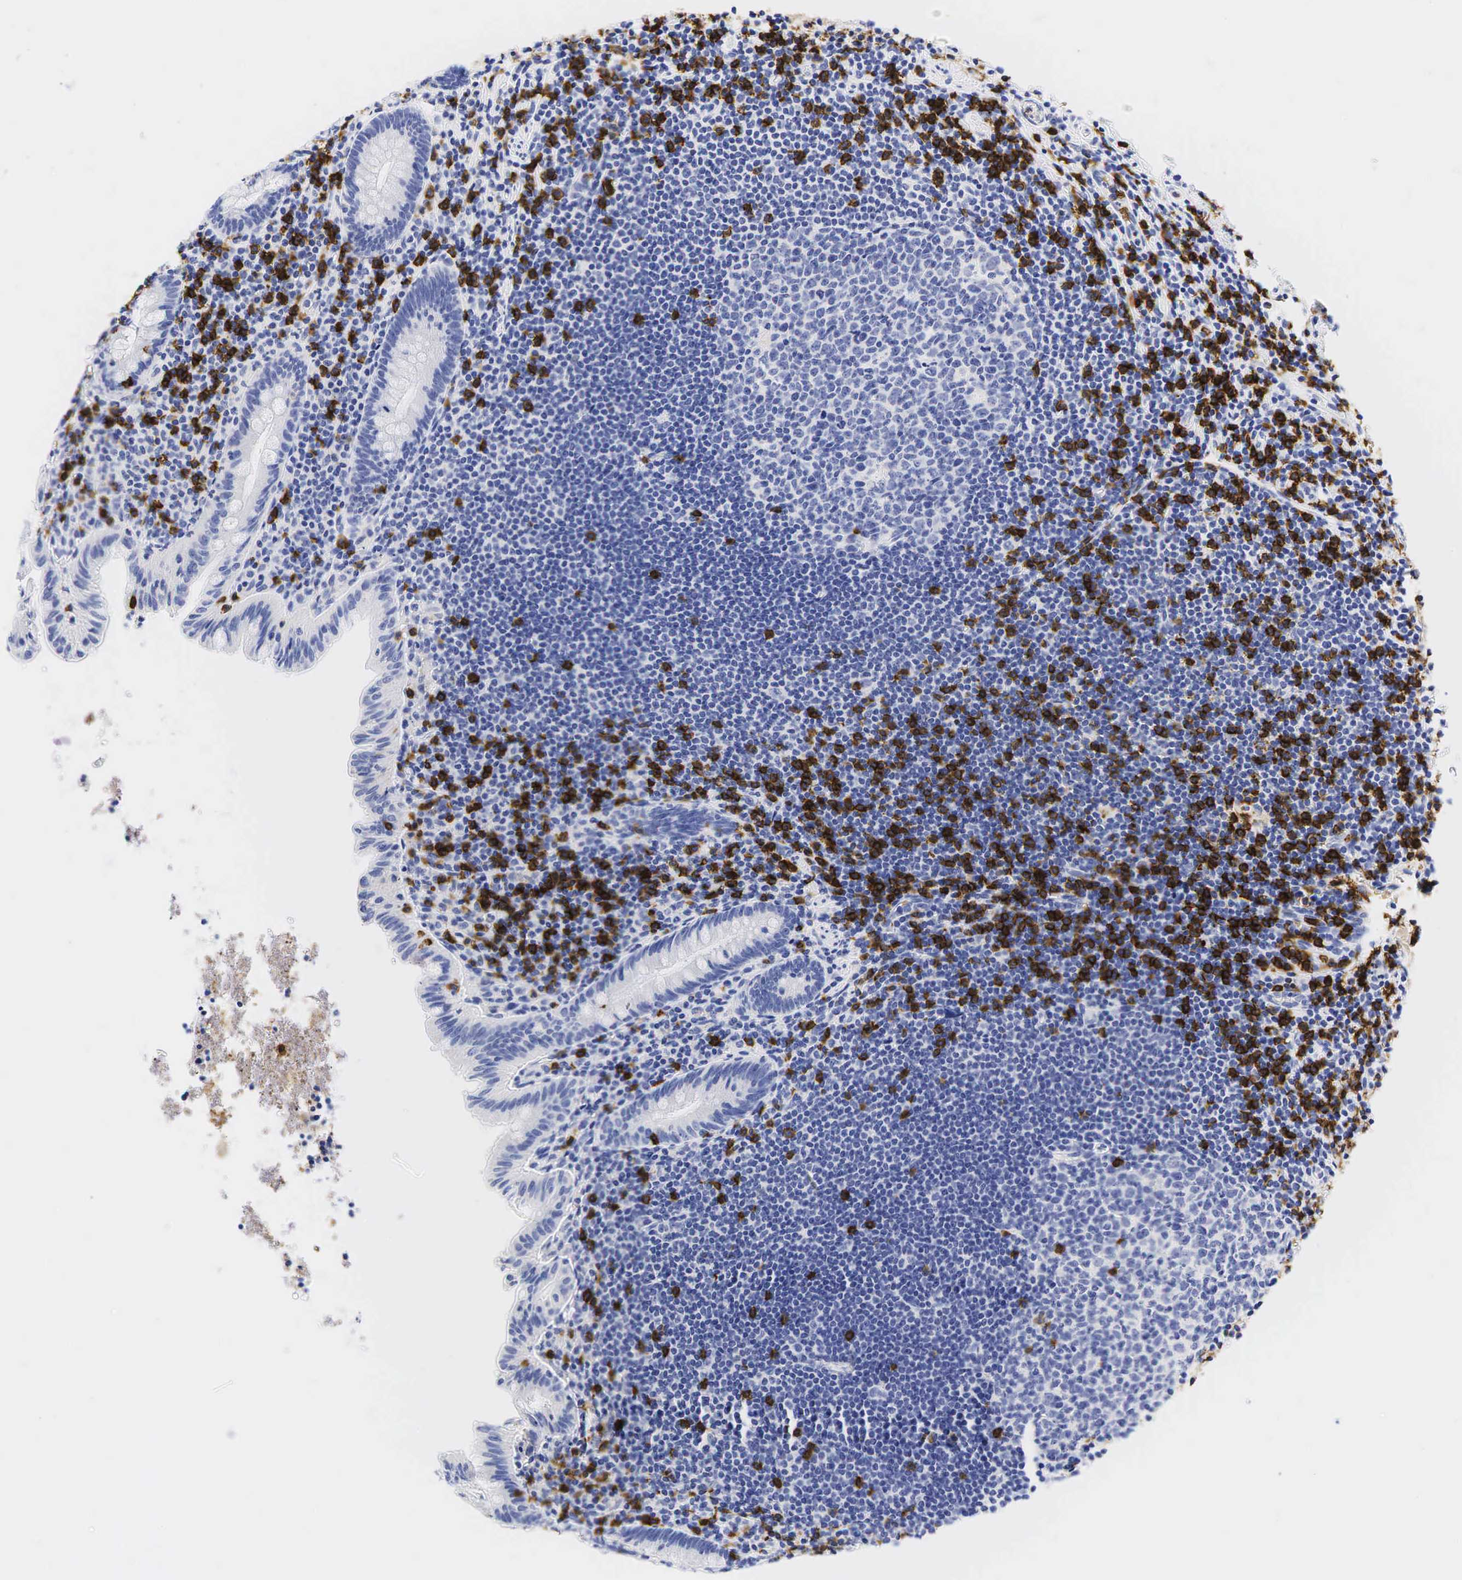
{"staining": {"intensity": "negative", "quantity": "none", "location": "none"}, "tissue": "appendix", "cell_type": "Glandular cells", "image_type": "normal", "snomed": [{"axis": "morphology", "description": "Normal tissue, NOS"}, {"axis": "topography", "description": "Appendix"}], "caption": "This is a photomicrograph of immunohistochemistry staining of benign appendix, which shows no staining in glandular cells.", "gene": "CD8A", "patient": {"sex": "male", "age": 41}}